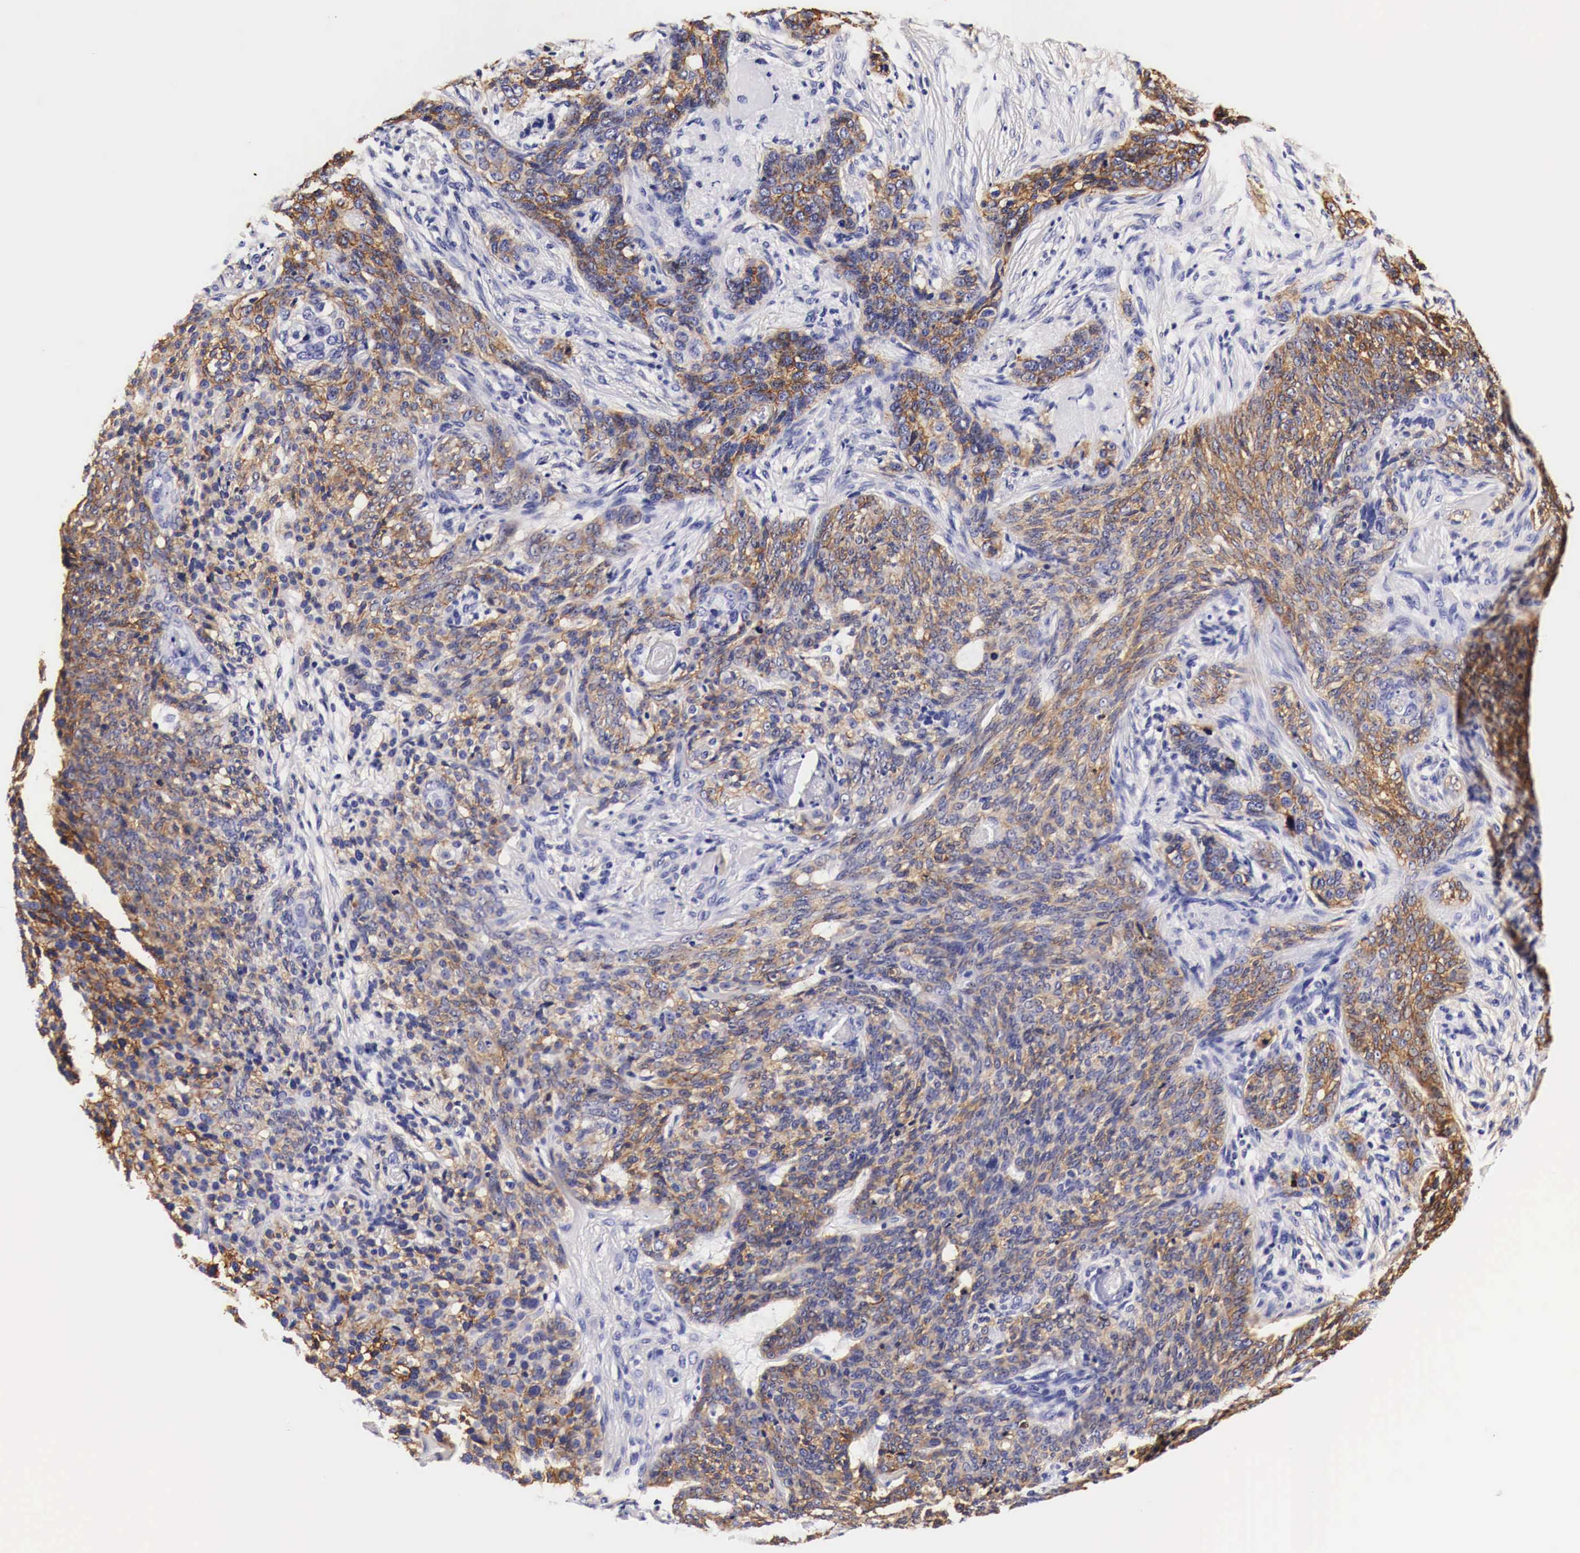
{"staining": {"intensity": "moderate", "quantity": ">75%", "location": "cytoplasmic/membranous"}, "tissue": "skin cancer", "cell_type": "Tumor cells", "image_type": "cancer", "snomed": [{"axis": "morphology", "description": "Basal cell carcinoma"}, {"axis": "topography", "description": "Skin"}], "caption": "Protein expression analysis of skin basal cell carcinoma displays moderate cytoplasmic/membranous positivity in approximately >75% of tumor cells.", "gene": "EGFR", "patient": {"sex": "male", "age": 89}}